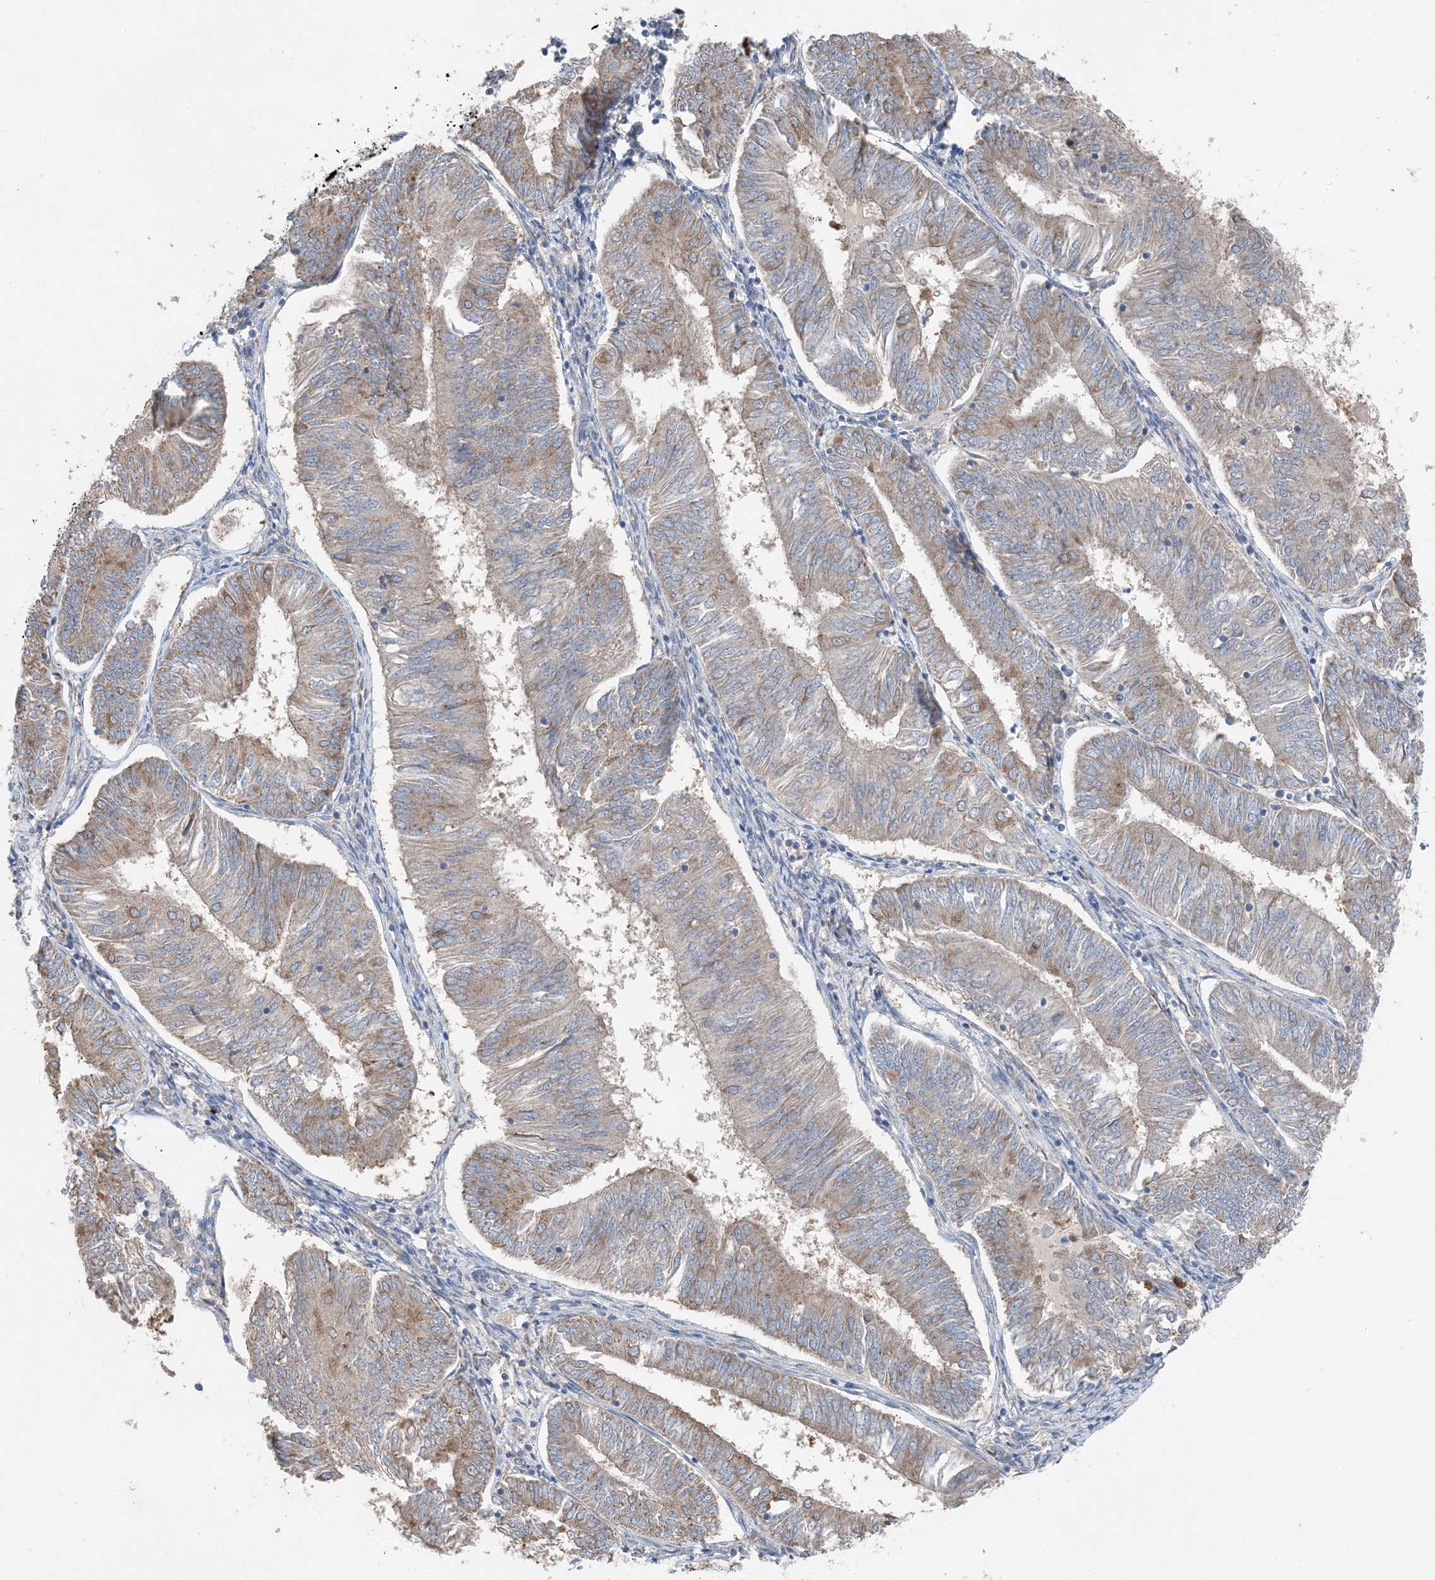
{"staining": {"intensity": "weak", "quantity": "25%-75%", "location": "cytoplasmic/membranous"}, "tissue": "endometrial cancer", "cell_type": "Tumor cells", "image_type": "cancer", "snomed": [{"axis": "morphology", "description": "Adenocarcinoma, NOS"}, {"axis": "topography", "description": "Endometrium"}], "caption": "Immunohistochemistry image of neoplastic tissue: human endometrial adenocarcinoma stained using IHC reveals low levels of weak protein expression localized specifically in the cytoplasmic/membranous of tumor cells, appearing as a cytoplasmic/membranous brown color.", "gene": "DHX30", "patient": {"sex": "female", "age": 58}}